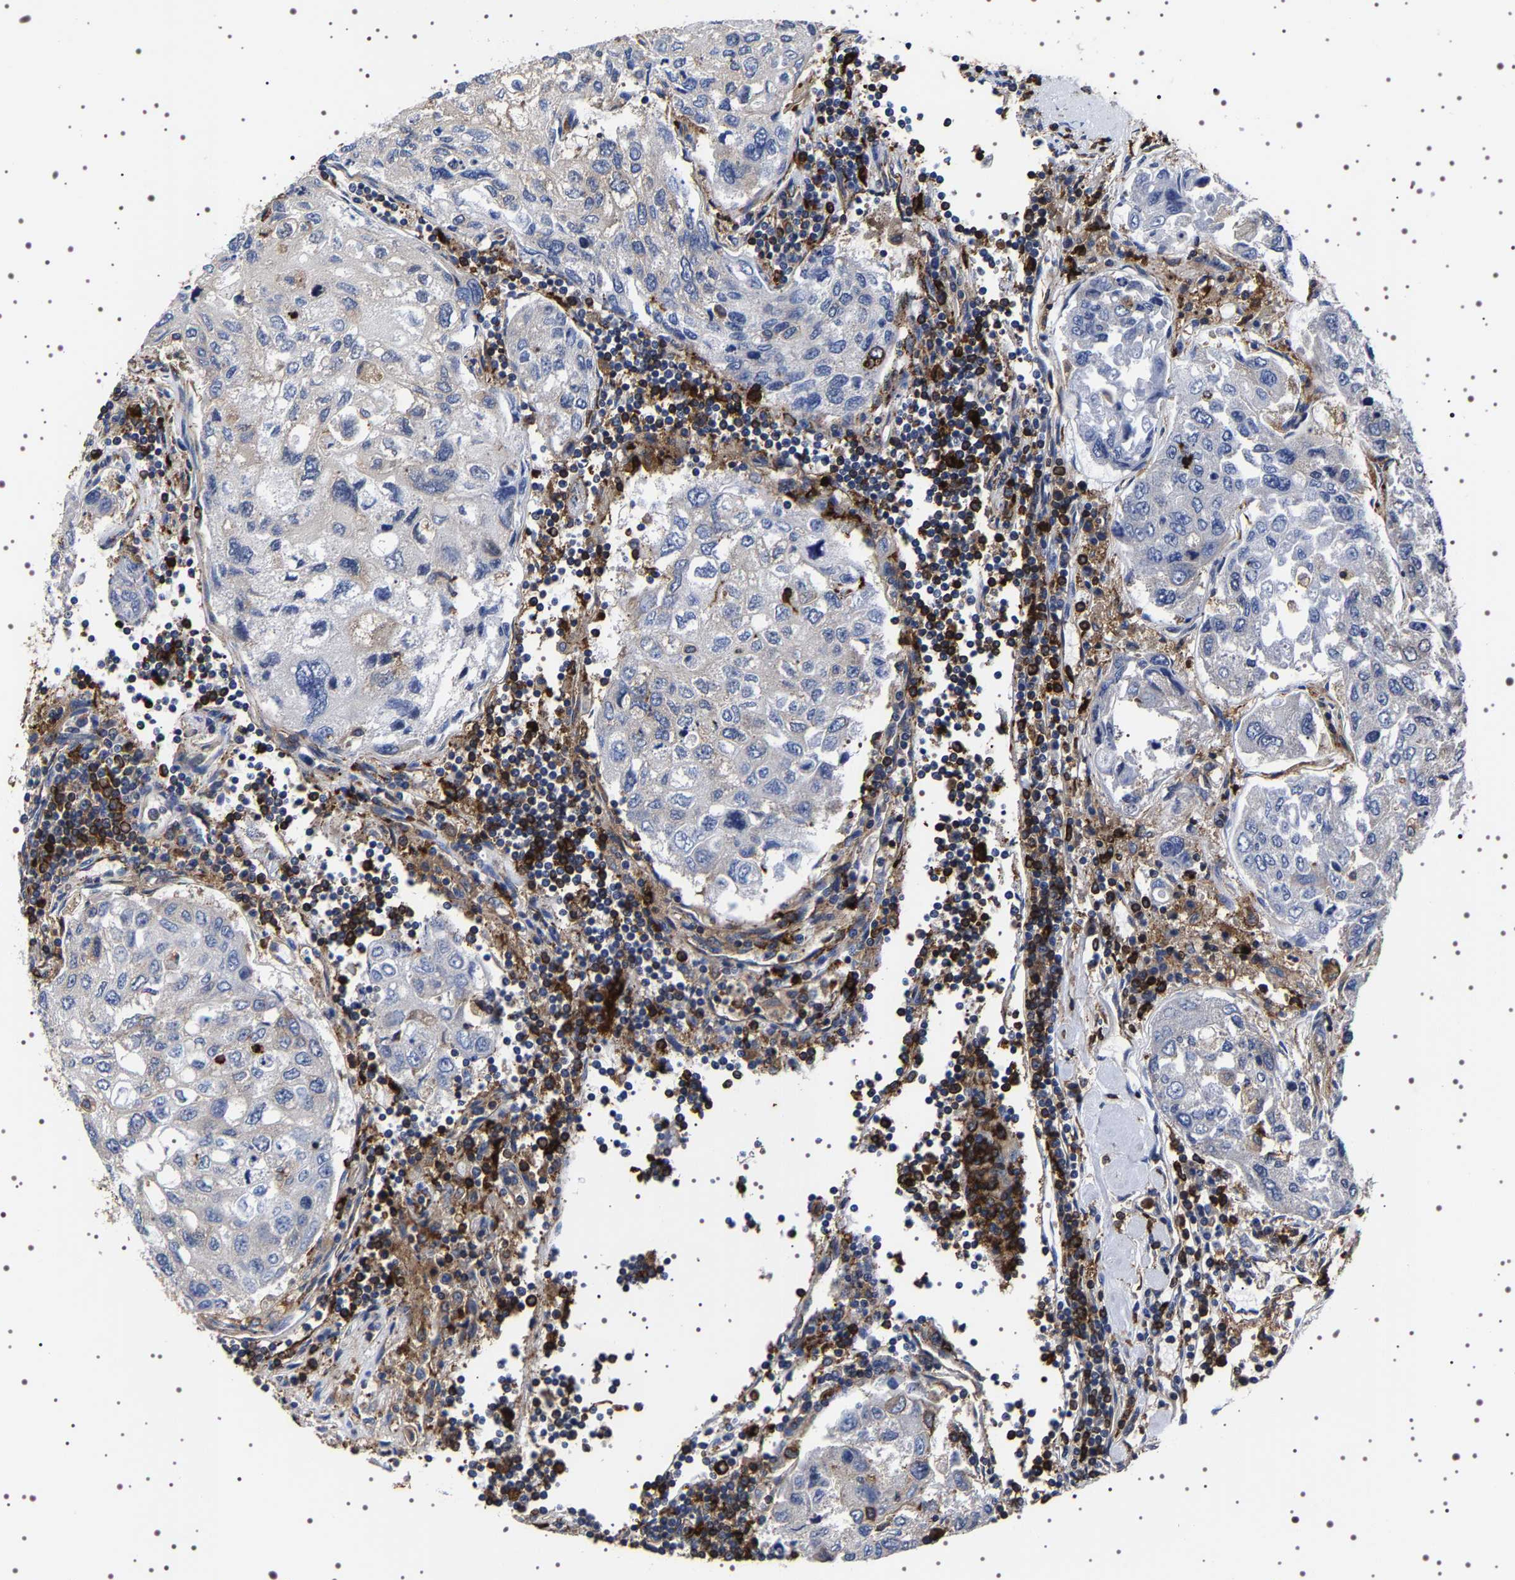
{"staining": {"intensity": "weak", "quantity": "<25%", "location": "cytoplasmic/membranous"}, "tissue": "urothelial cancer", "cell_type": "Tumor cells", "image_type": "cancer", "snomed": [{"axis": "morphology", "description": "Urothelial carcinoma, High grade"}, {"axis": "topography", "description": "Lymph node"}, {"axis": "topography", "description": "Urinary bladder"}], "caption": "Immunohistochemistry image of human urothelial cancer stained for a protein (brown), which reveals no staining in tumor cells. (DAB (3,3'-diaminobenzidine) immunohistochemistry (IHC), high magnification).", "gene": "DARS1", "patient": {"sex": "male", "age": 51}}